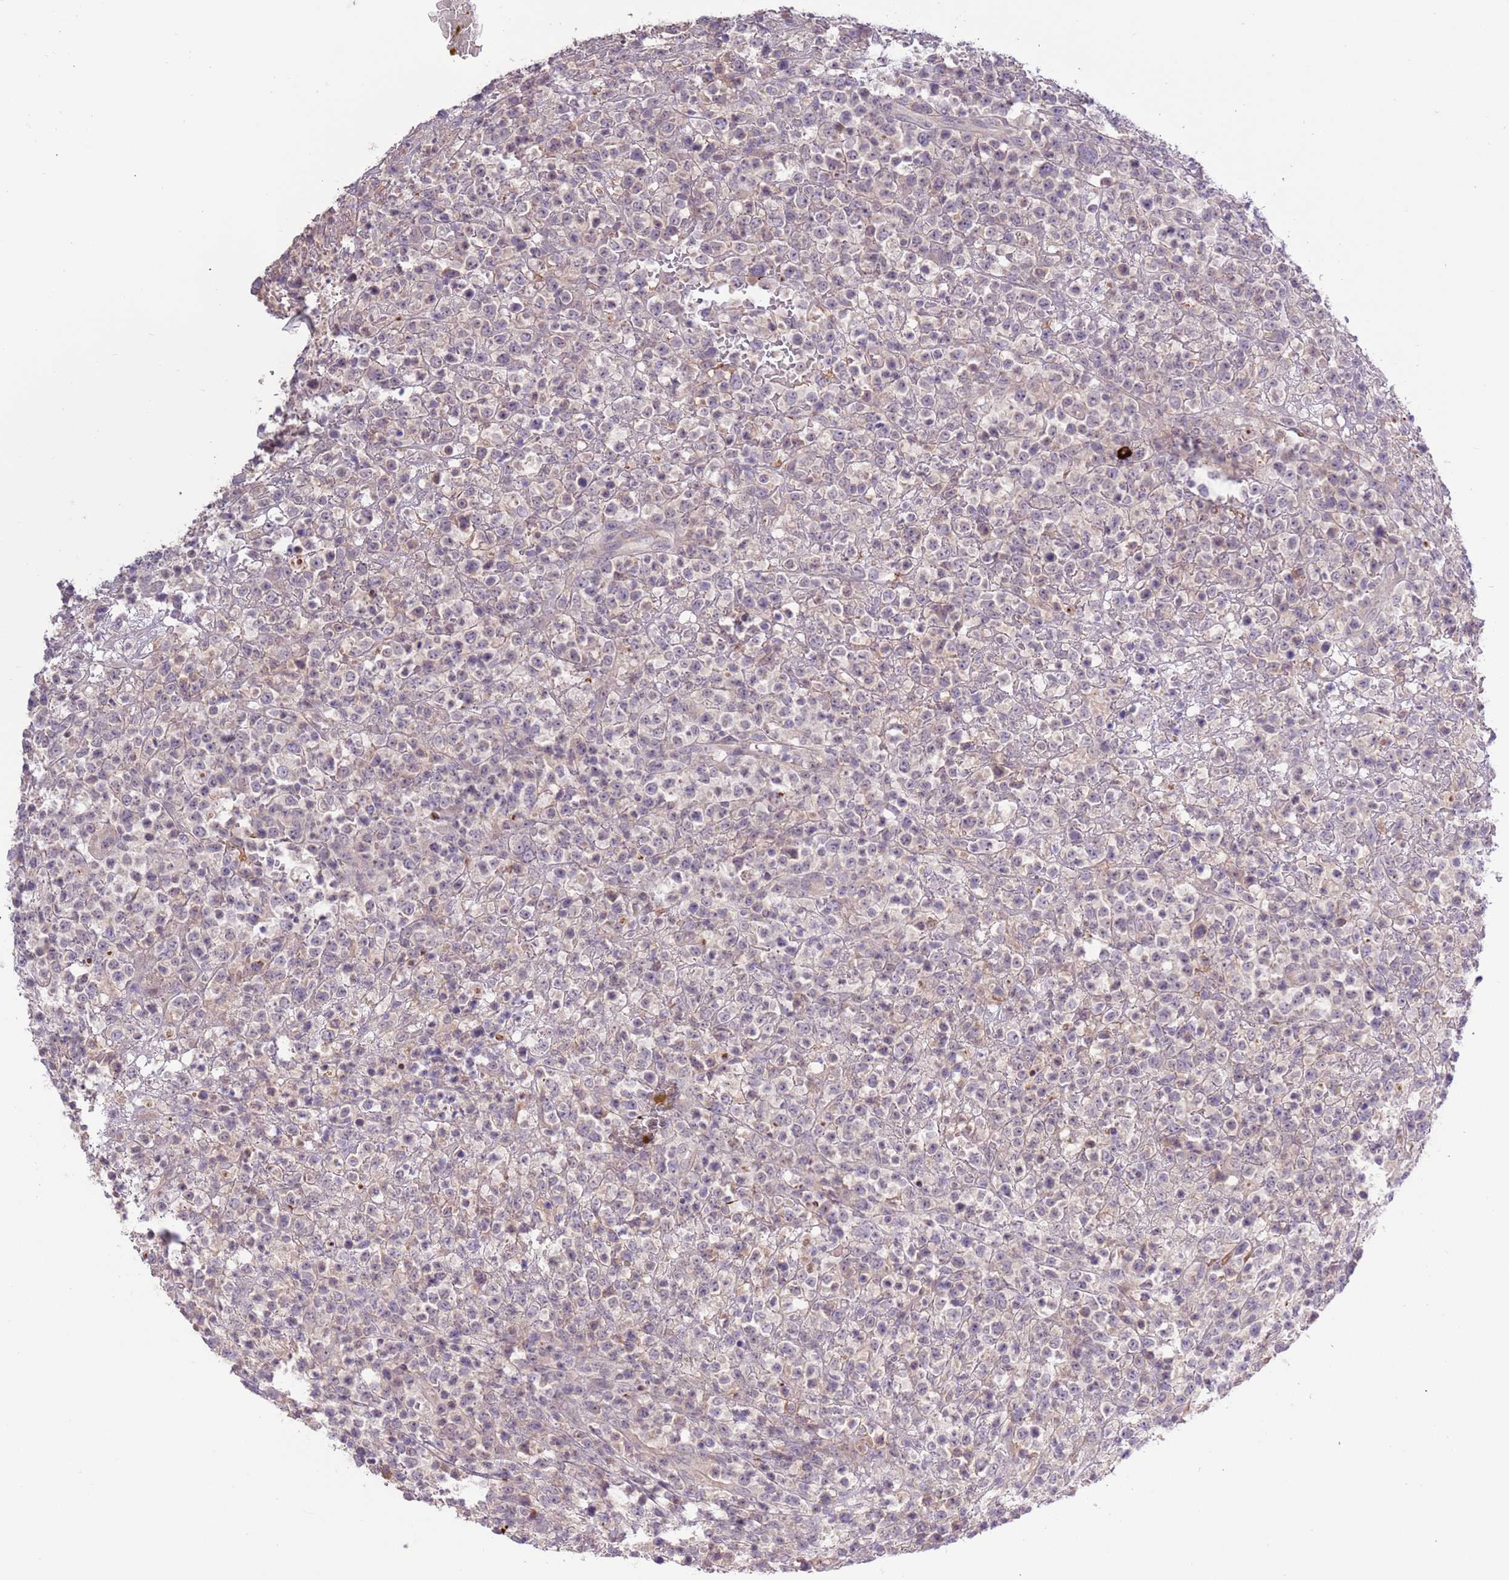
{"staining": {"intensity": "negative", "quantity": "none", "location": "none"}, "tissue": "lymphoma", "cell_type": "Tumor cells", "image_type": "cancer", "snomed": [{"axis": "morphology", "description": "Malignant lymphoma, non-Hodgkin's type, High grade"}, {"axis": "topography", "description": "Colon"}], "caption": "Immunohistochemistry (IHC) histopathology image of human lymphoma stained for a protein (brown), which demonstrates no positivity in tumor cells.", "gene": "SHROOM3", "patient": {"sex": "female", "age": 53}}